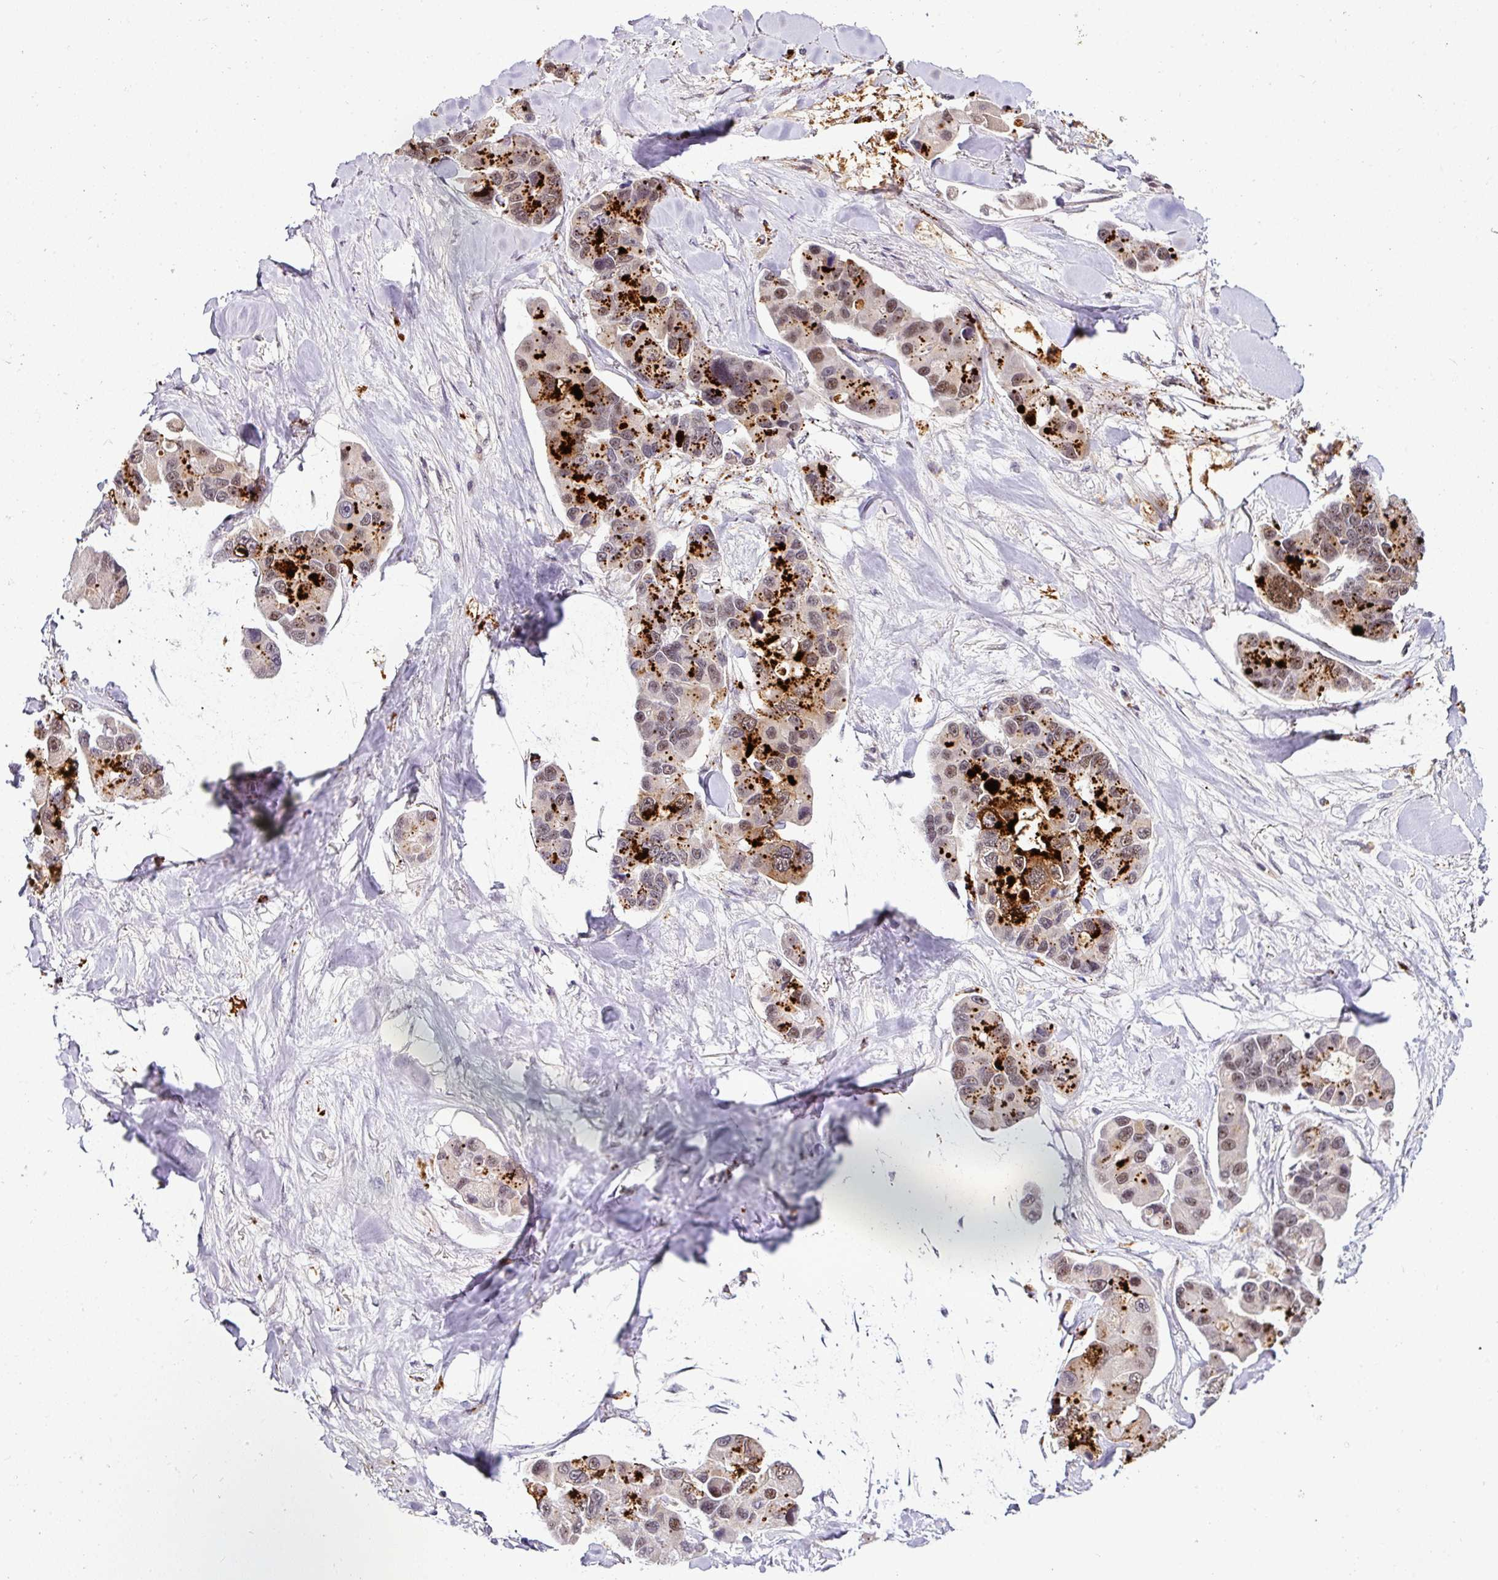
{"staining": {"intensity": "strong", "quantity": "25%-75%", "location": "cytoplasmic/membranous,nuclear"}, "tissue": "lung cancer", "cell_type": "Tumor cells", "image_type": "cancer", "snomed": [{"axis": "morphology", "description": "Adenocarcinoma, NOS"}, {"axis": "topography", "description": "Lung"}], "caption": "Lung cancer (adenocarcinoma) stained for a protein displays strong cytoplasmic/membranous and nuclear positivity in tumor cells.", "gene": "NAPSA", "patient": {"sex": "female", "age": 54}}